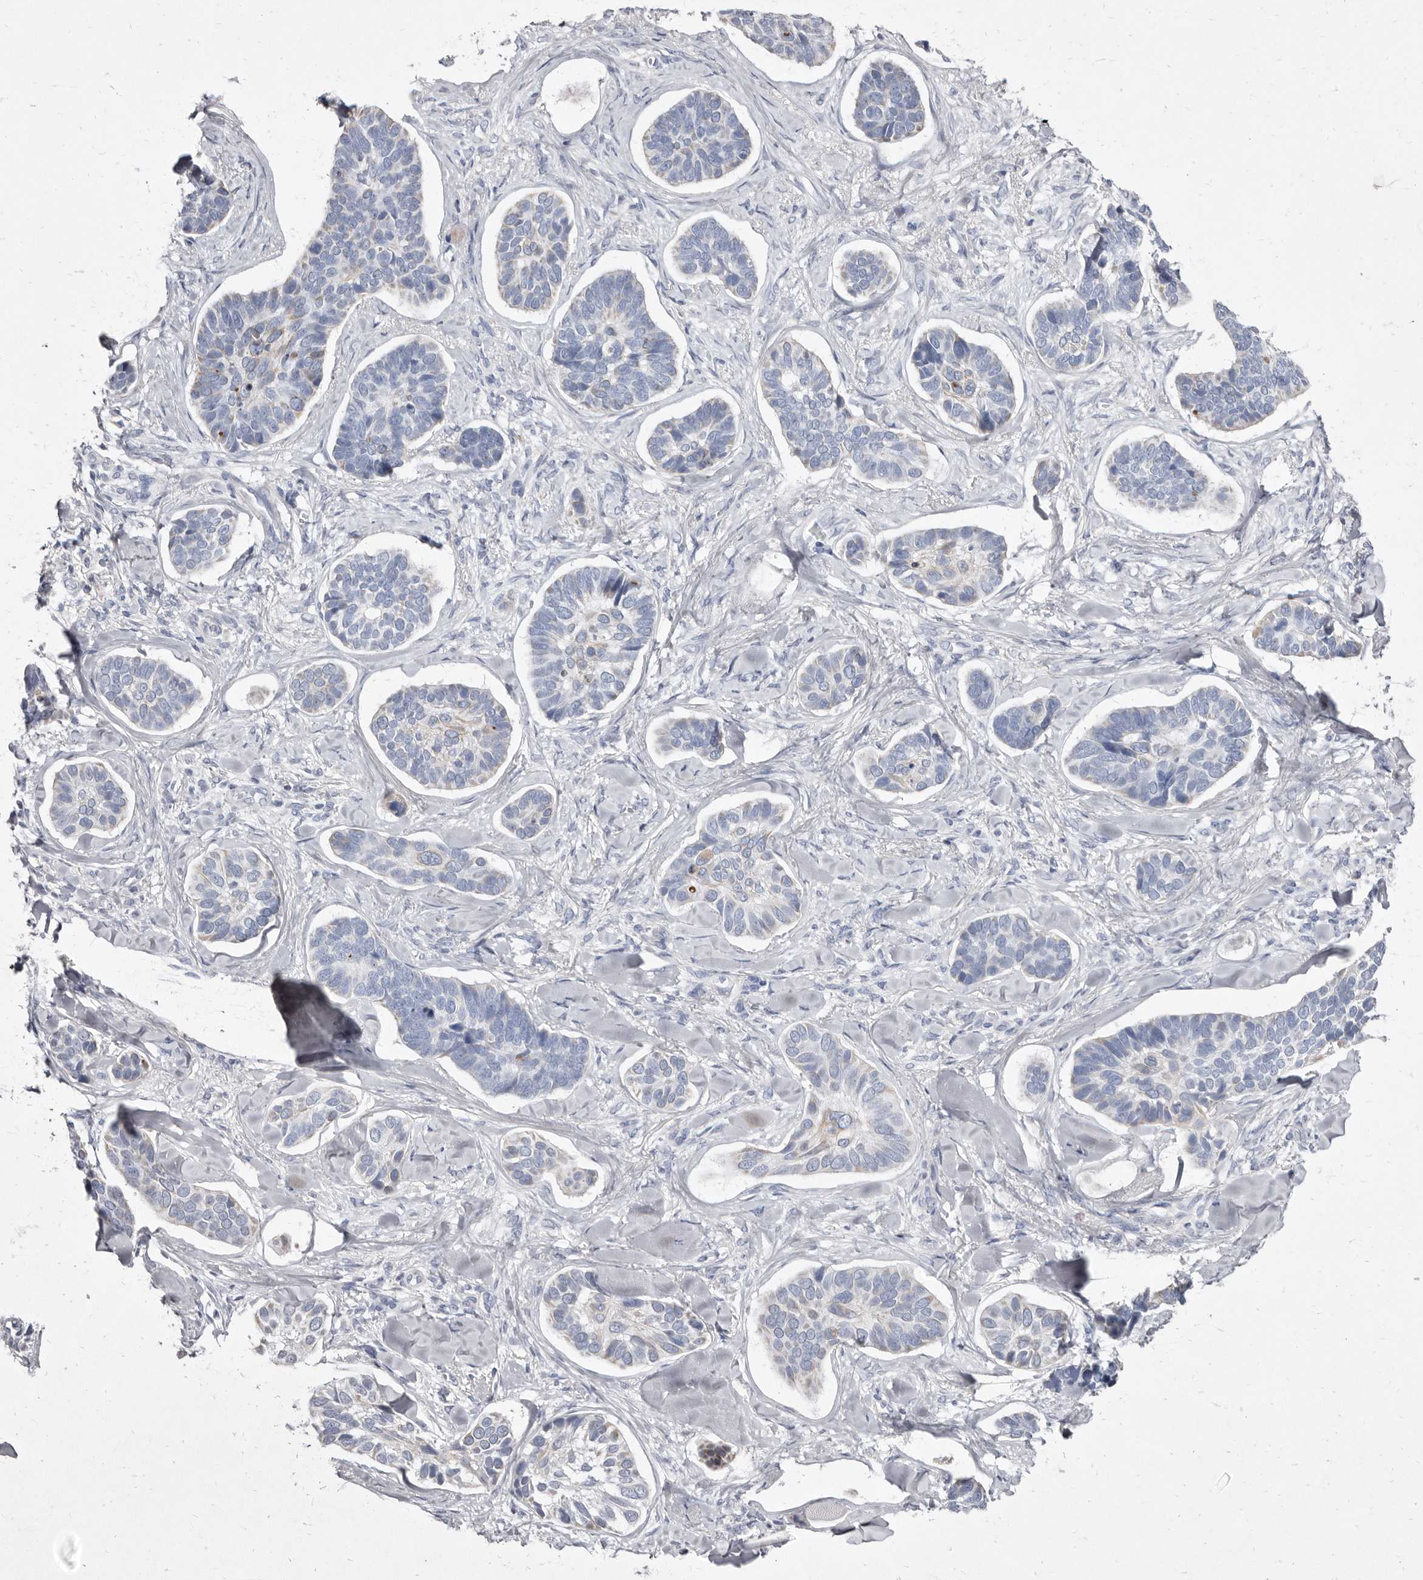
{"staining": {"intensity": "weak", "quantity": "<25%", "location": "cytoplasmic/membranous"}, "tissue": "skin cancer", "cell_type": "Tumor cells", "image_type": "cancer", "snomed": [{"axis": "morphology", "description": "Basal cell carcinoma"}, {"axis": "topography", "description": "Skin"}], "caption": "Immunohistochemistry micrograph of neoplastic tissue: skin basal cell carcinoma stained with DAB (3,3'-diaminobenzidine) demonstrates no significant protein staining in tumor cells. (DAB immunohistochemistry visualized using brightfield microscopy, high magnification).", "gene": "CYP2E1", "patient": {"sex": "male", "age": 62}}